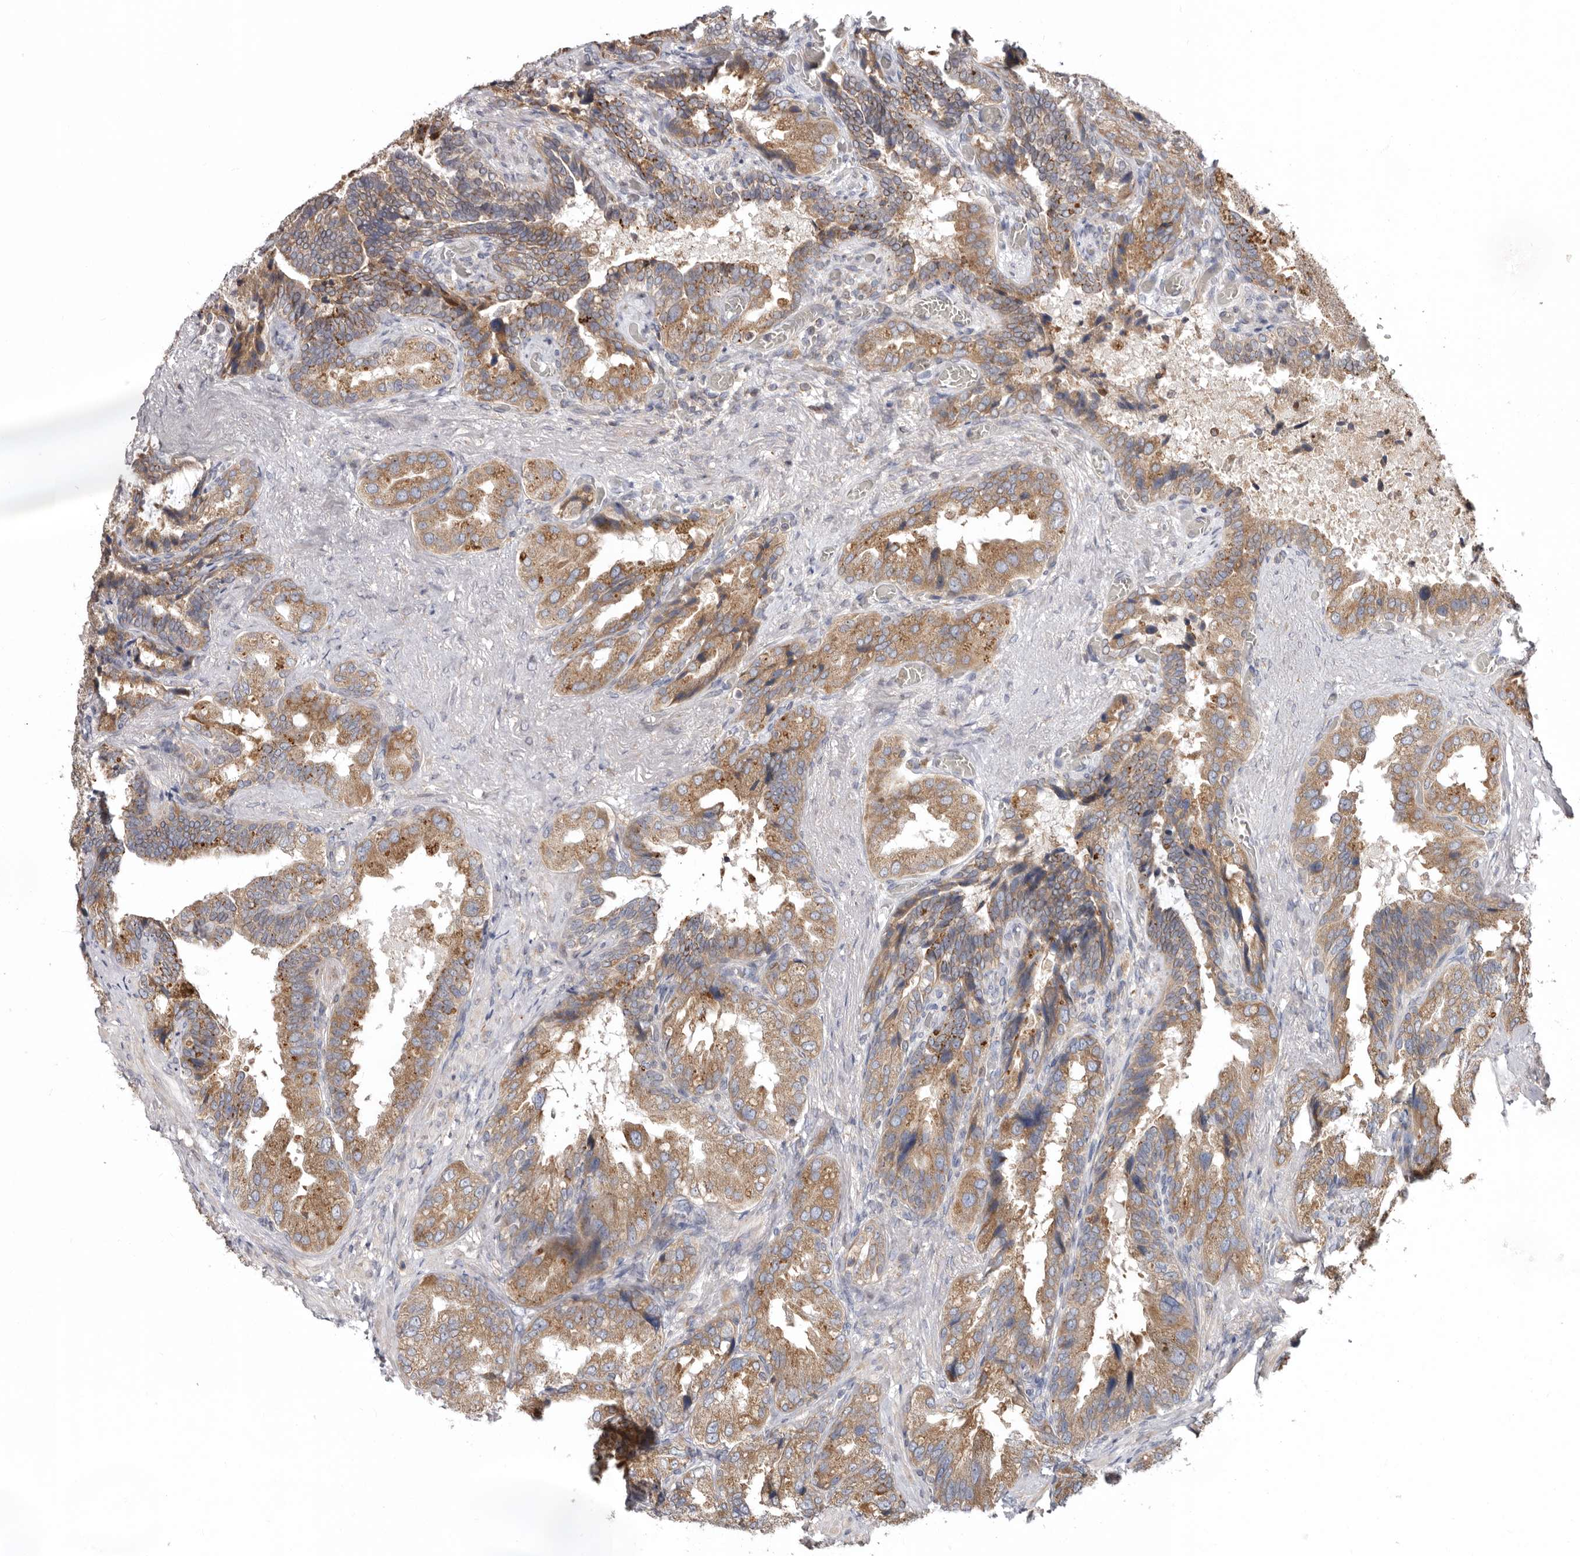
{"staining": {"intensity": "moderate", "quantity": ">75%", "location": "cytoplasmic/membranous"}, "tissue": "seminal vesicle", "cell_type": "Glandular cells", "image_type": "normal", "snomed": [{"axis": "morphology", "description": "Normal tissue, NOS"}, {"axis": "topography", "description": "Seminal veicle"}, {"axis": "topography", "description": "Peripheral nerve tissue"}], "caption": "Human seminal vesicle stained for a protein (brown) displays moderate cytoplasmic/membranous positive staining in approximately >75% of glandular cells.", "gene": "TMUB1", "patient": {"sex": "male", "age": 63}}